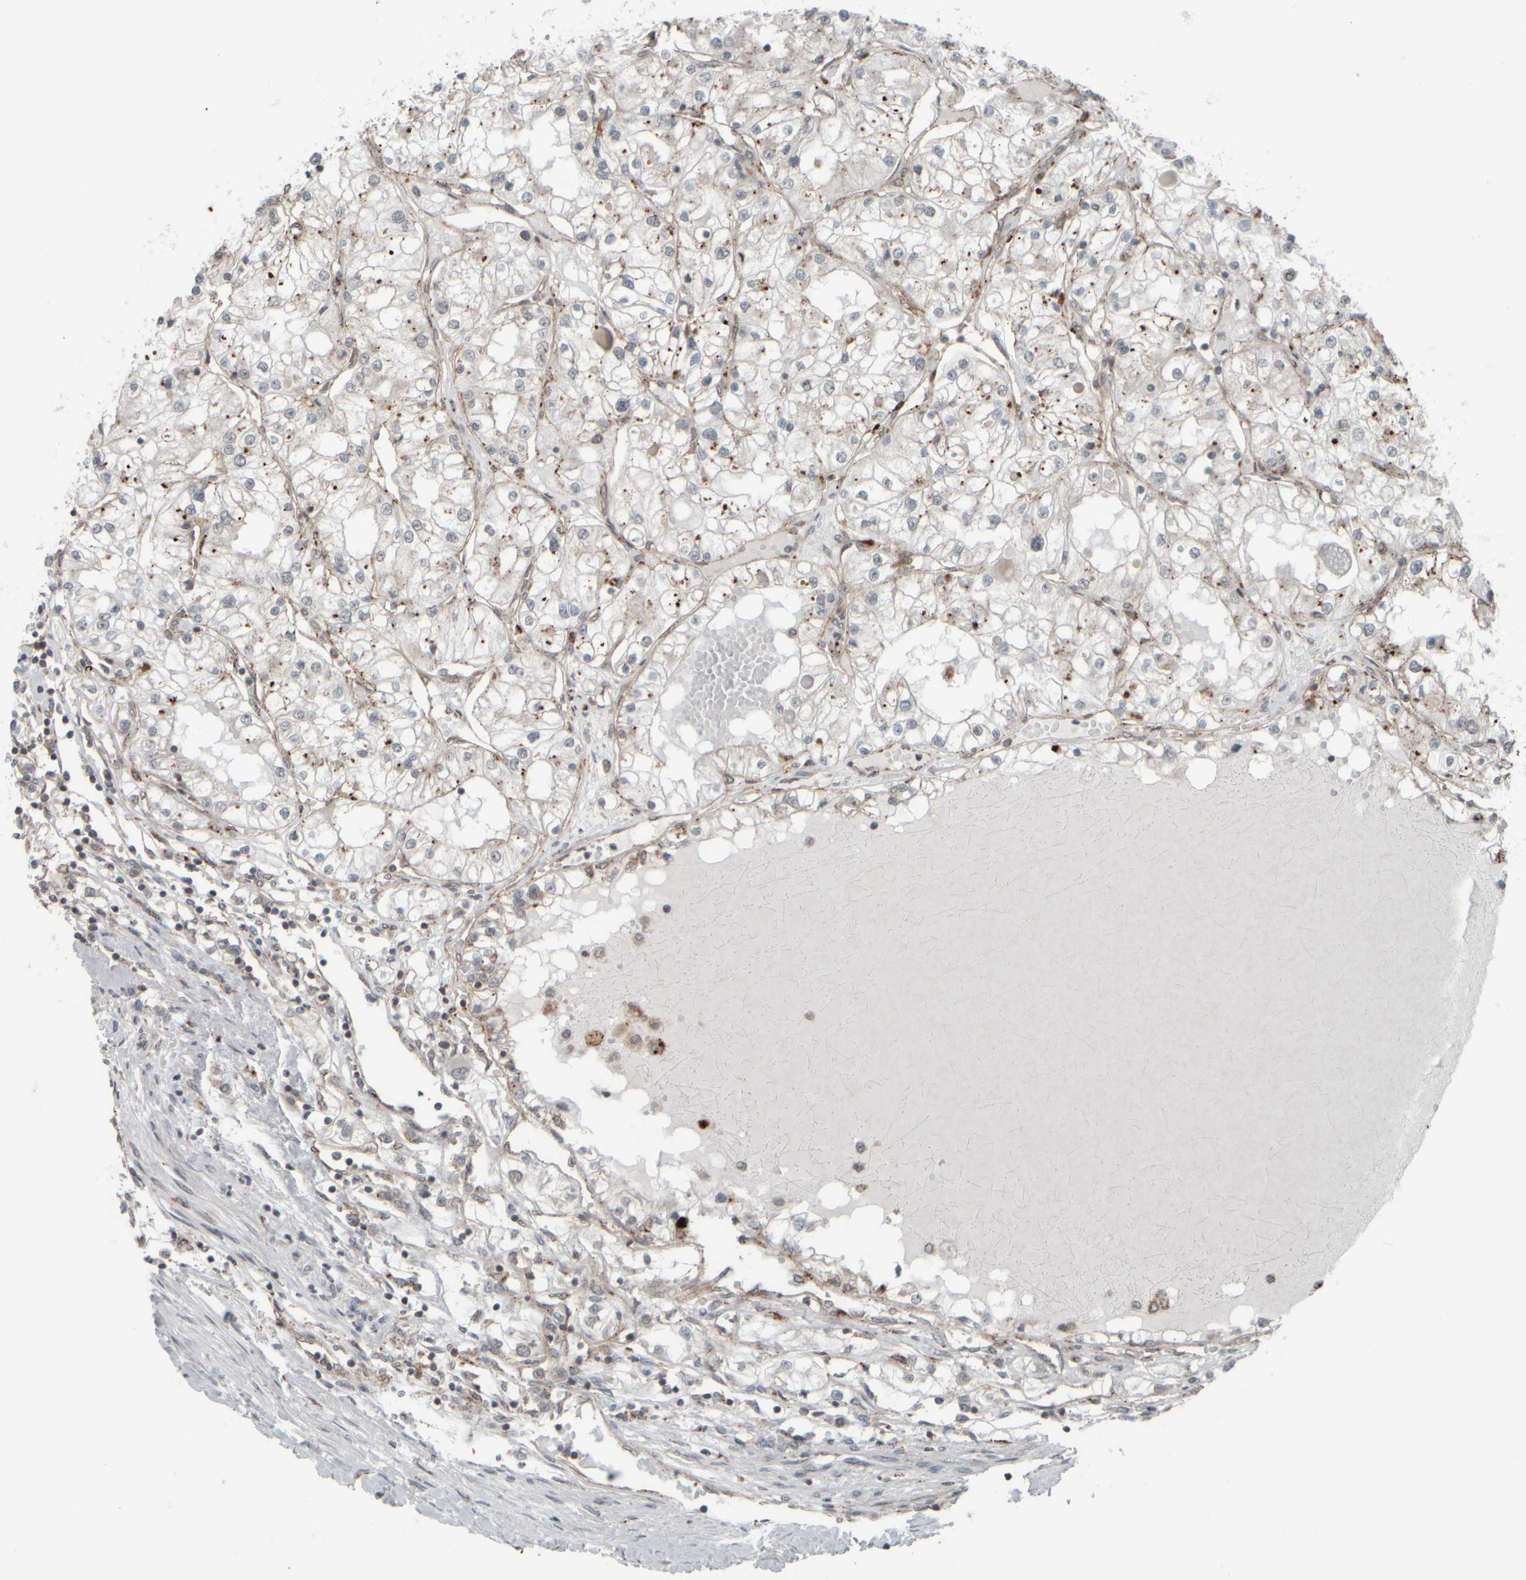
{"staining": {"intensity": "negative", "quantity": "none", "location": "none"}, "tissue": "renal cancer", "cell_type": "Tumor cells", "image_type": "cancer", "snomed": [{"axis": "morphology", "description": "Adenocarcinoma, NOS"}, {"axis": "topography", "description": "Kidney"}], "caption": "Renal cancer (adenocarcinoma) stained for a protein using immunohistochemistry exhibits no positivity tumor cells.", "gene": "GIGYF1", "patient": {"sex": "male", "age": 68}}